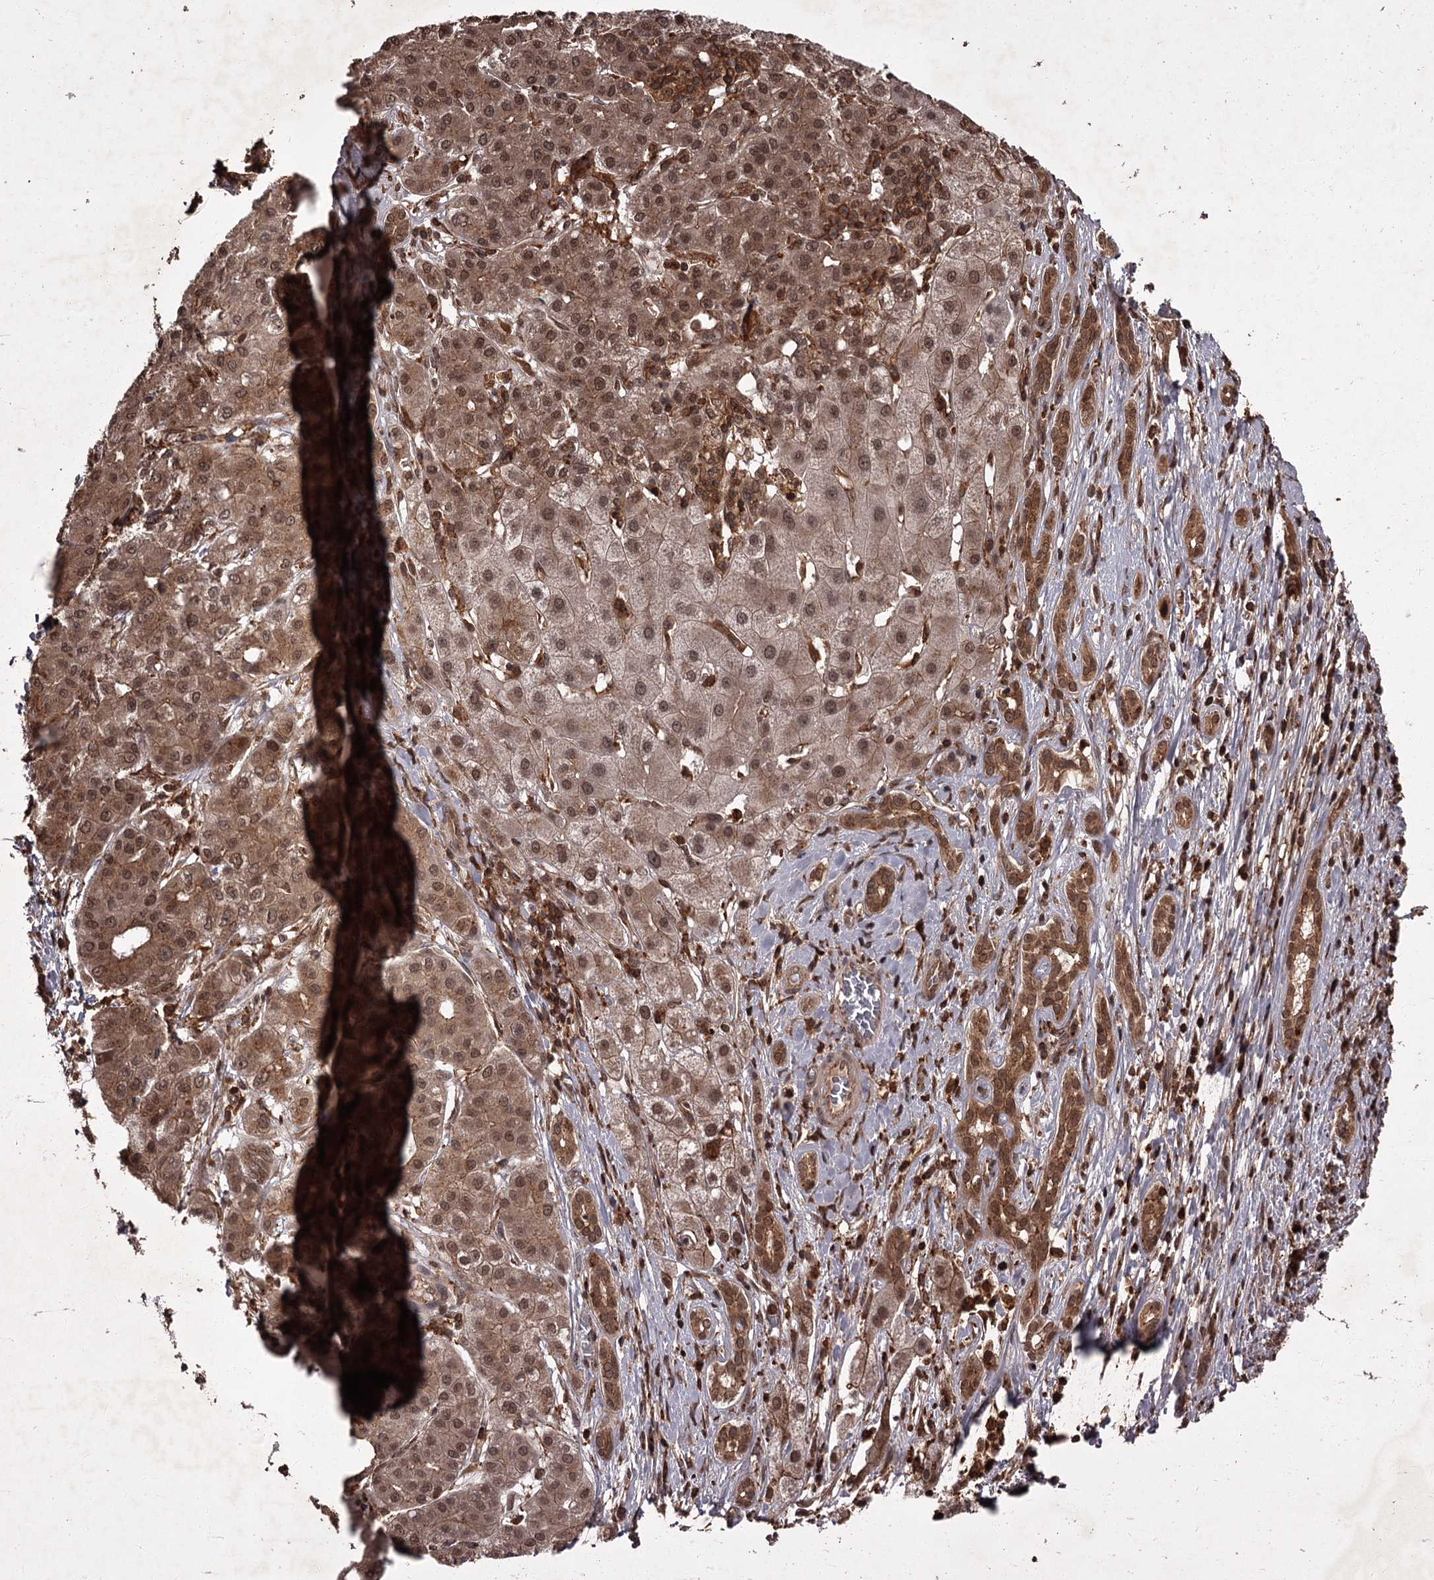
{"staining": {"intensity": "moderate", "quantity": ">75%", "location": "cytoplasmic/membranous,nuclear"}, "tissue": "liver cancer", "cell_type": "Tumor cells", "image_type": "cancer", "snomed": [{"axis": "morphology", "description": "Carcinoma, Hepatocellular, NOS"}, {"axis": "topography", "description": "Liver"}], "caption": "DAB (3,3'-diaminobenzidine) immunohistochemical staining of liver cancer (hepatocellular carcinoma) demonstrates moderate cytoplasmic/membranous and nuclear protein positivity in approximately >75% of tumor cells. Immunohistochemistry stains the protein in brown and the nuclei are stained blue.", "gene": "TBC1D23", "patient": {"sex": "male", "age": 65}}